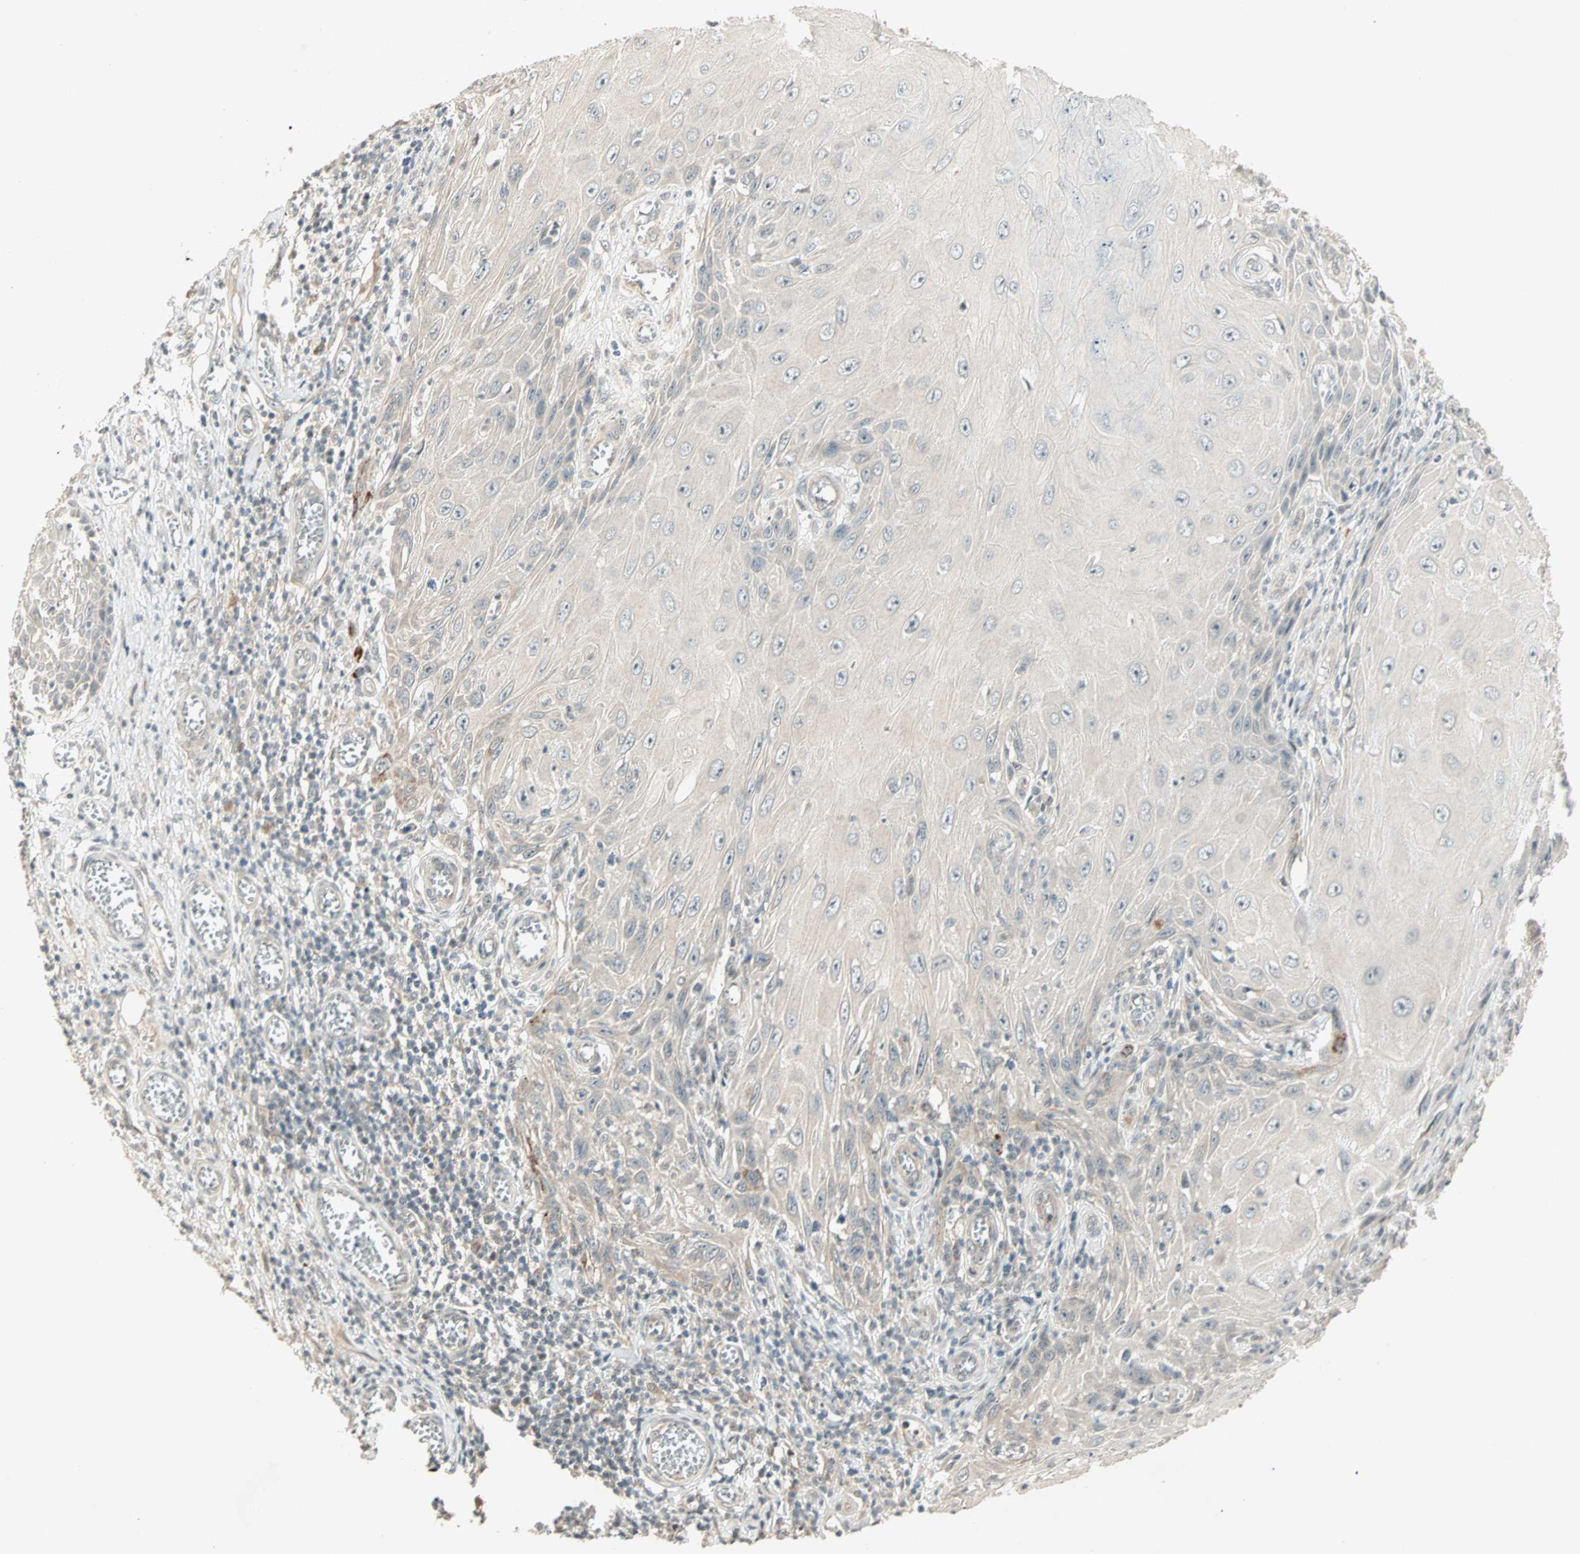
{"staining": {"intensity": "negative", "quantity": "none", "location": "none"}, "tissue": "skin cancer", "cell_type": "Tumor cells", "image_type": "cancer", "snomed": [{"axis": "morphology", "description": "Squamous cell carcinoma, NOS"}, {"axis": "topography", "description": "Skin"}], "caption": "This is an immunohistochemistry (IHC) photomicrograph of skin squamous cell carcinoma. There is no positivity in tumor cells.", "gene": "ACSL5", "patient": {"sex": "female", "age": 73}}